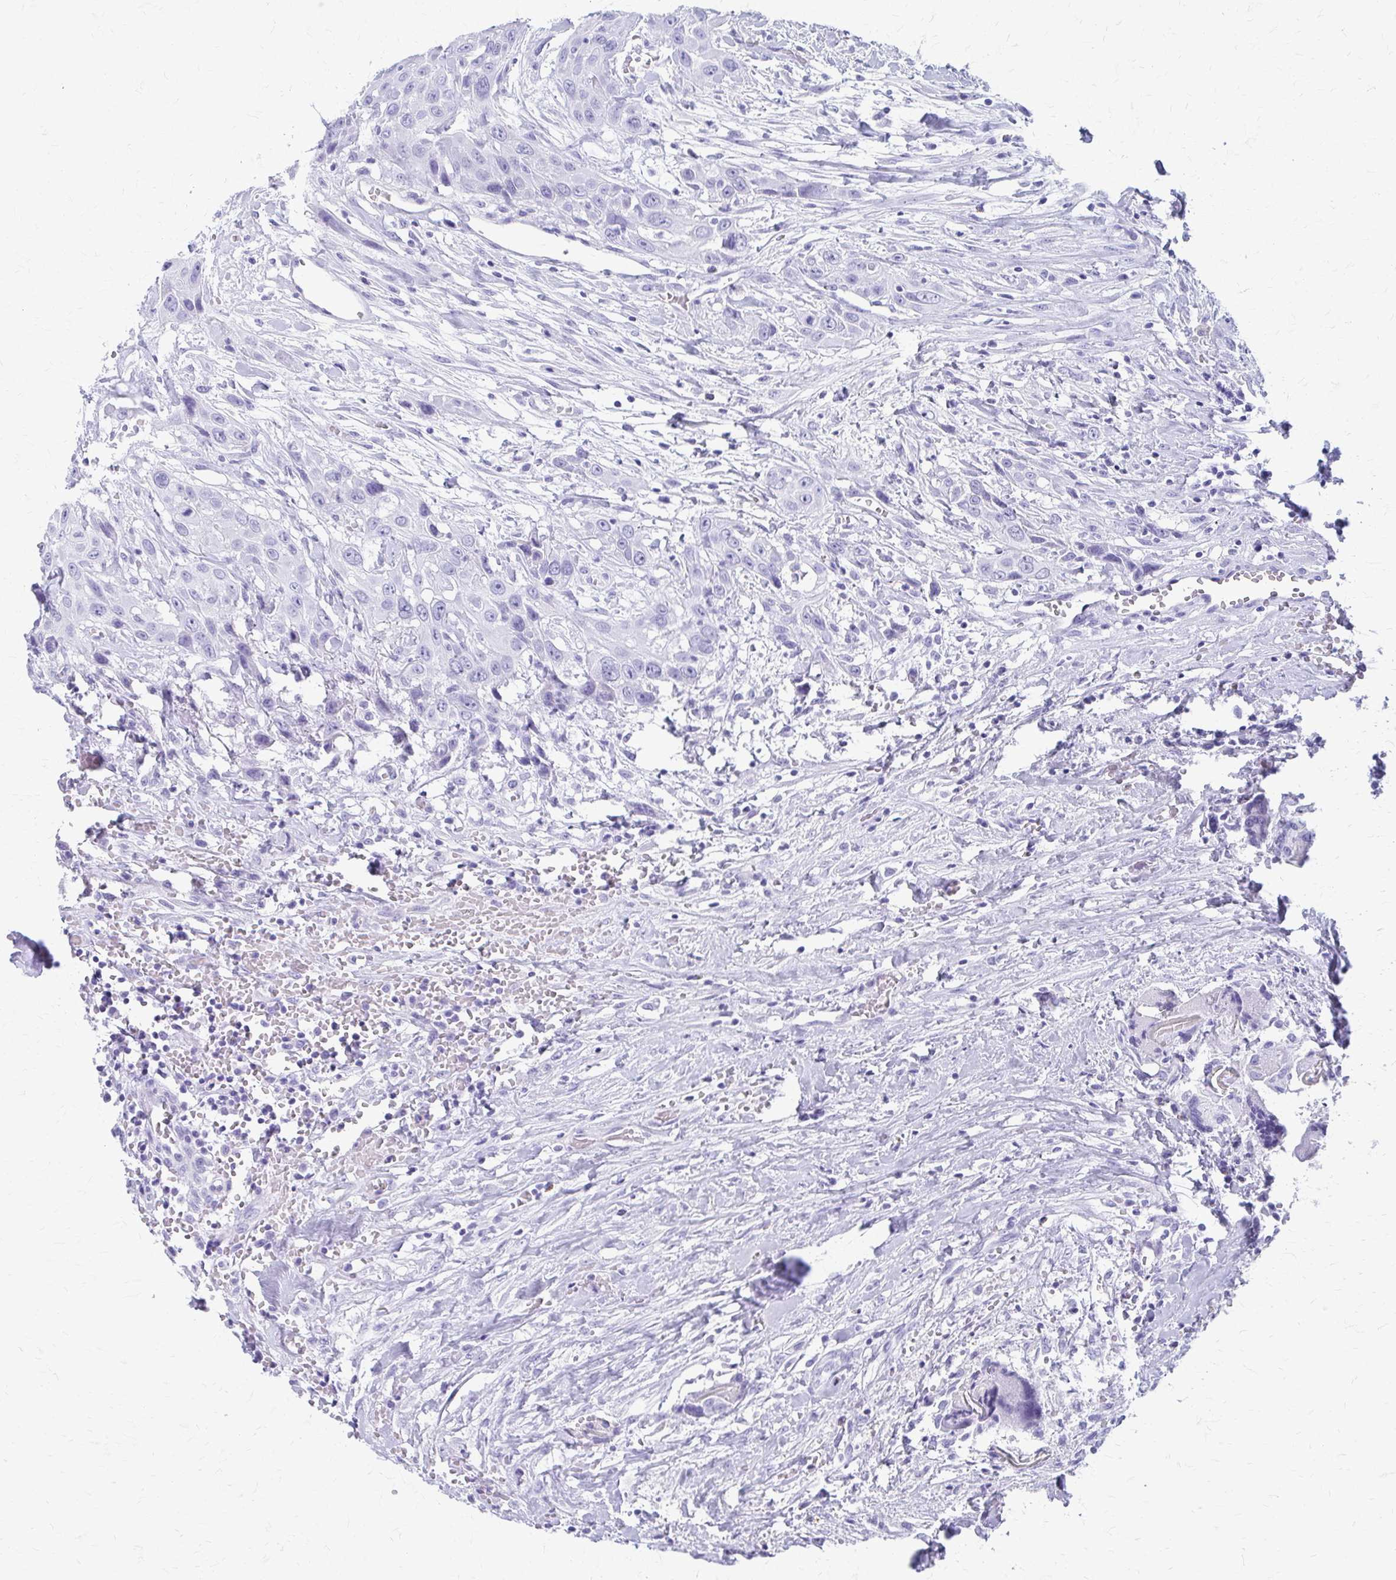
{"staining": {"intensity": "negative", "quantity": "none", "location": "none"}, "tissue": "head and neck cancer", "cell_type": "Tumor cells", "image_type": "cancer", "snomed": [{"axis": "morphology", "description": "Squamous cell carcinoma, NOS"}, {"axis": "topography", "description": "Head-Neck"}], "caption": "High magnification brightfield microscopy of head and neck cancer stained with DAB (brown) and counterstained with hematoxylin (blue): tumor cells show no significant positivity.", "gene": "CELF5", "patient": {"sex": "male", "age": 81}}